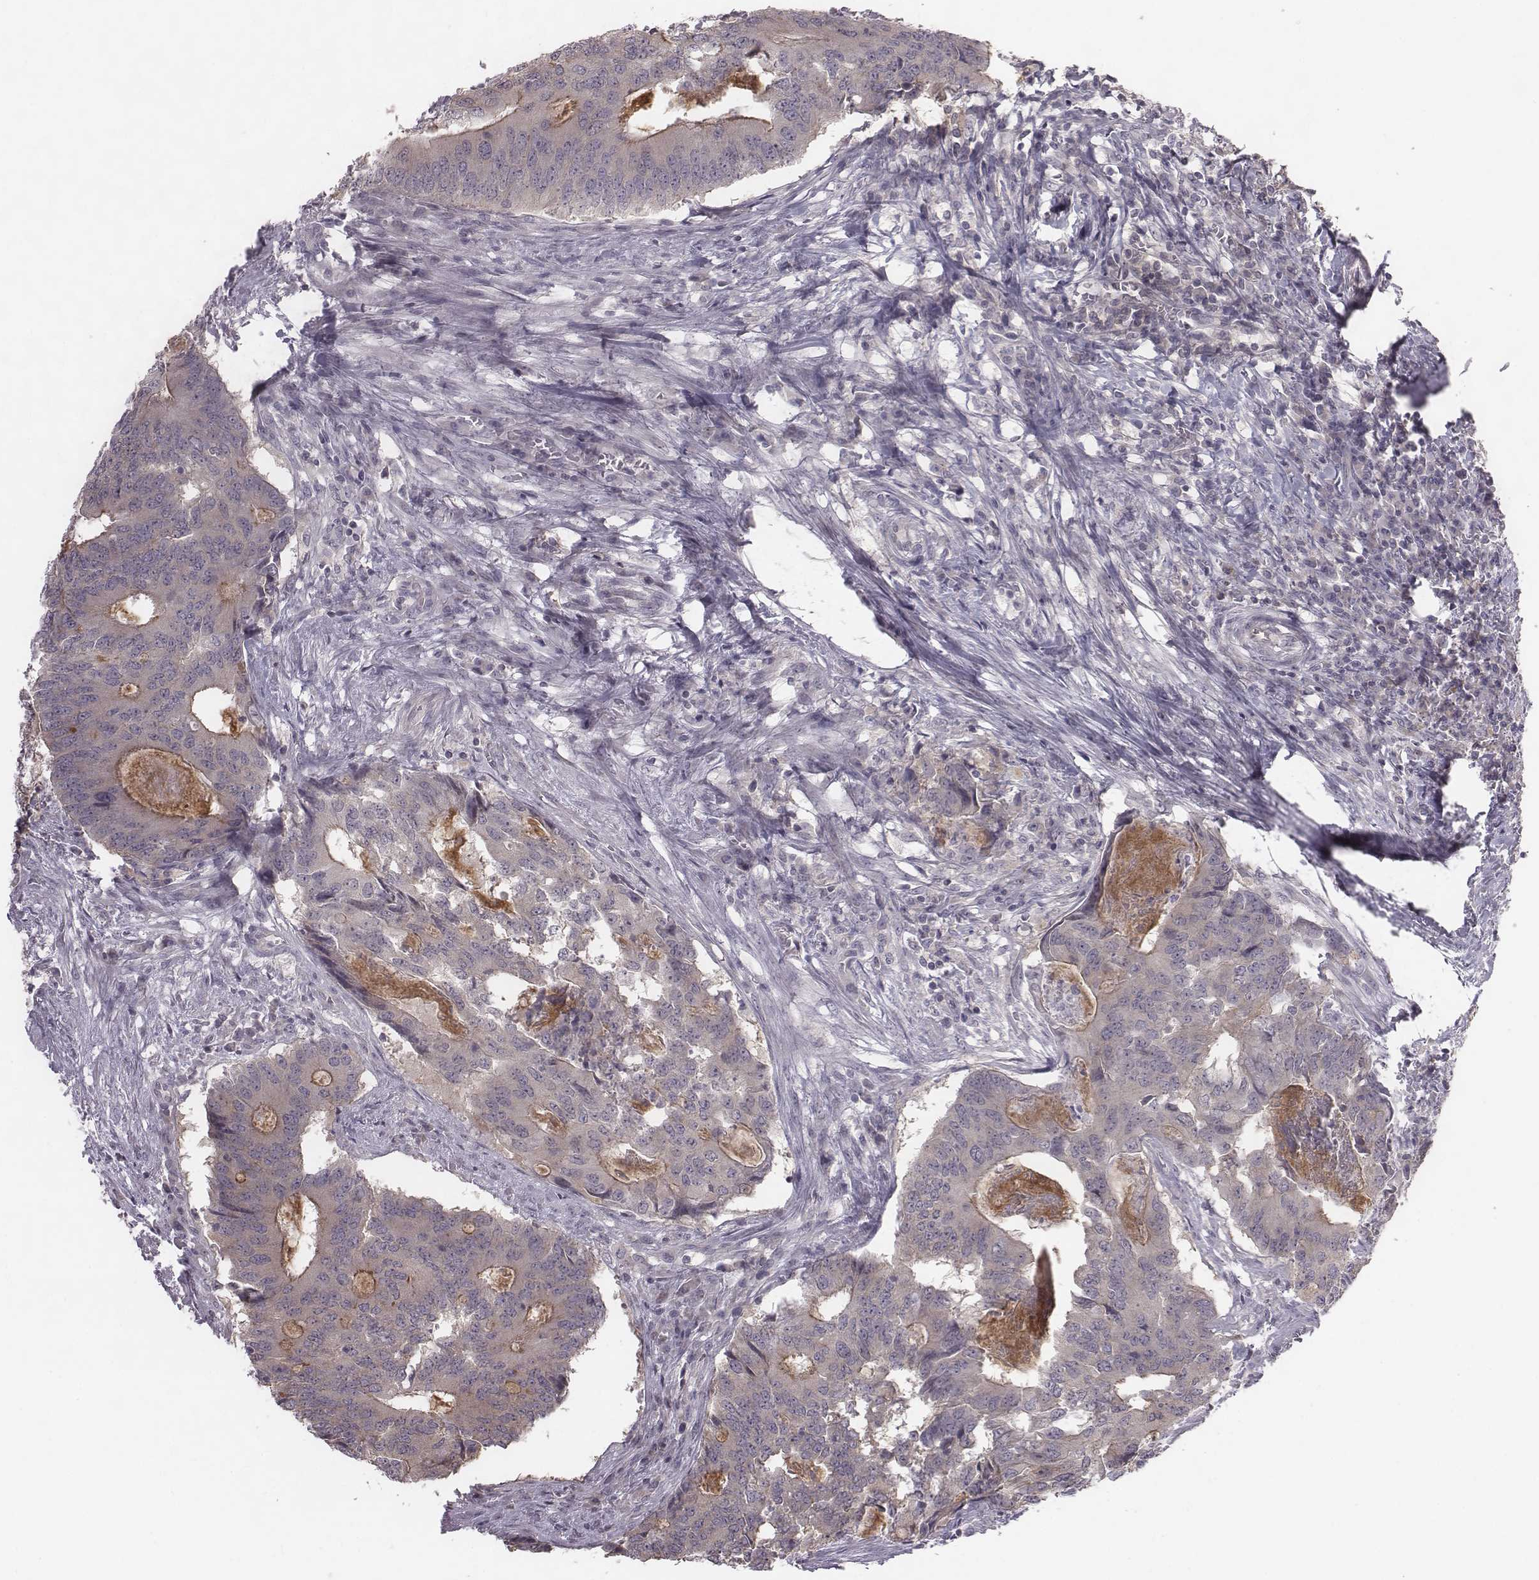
{"staining": {"intensity": "strong", "quantity": "<25%", "location": "cytoplasmic/membranous"}, "tissue": "colorectal cancer", "cell_type": "Tumor cells", "image_type": "cancer", "snomed": [{"axis": "morphology", "description": "Adenocarcinoma, NOS"}, {"axis": "topography", "description": "Colon"}], "caption": "A micrograph of human adenocarcinoma (colorectal) stained for a protein demonstrates strong cytoplasmic/membranous brown staining in tumor cells. The staining was performed using DAB (3,3'-diaminobenzidine) to visualize the protein expression in brown, while the nuclei were stained in blue with hematoxylin (Magnification: 20x).", "gene": "BICDL1", "patient": {"sex": "male", "age": 67}}